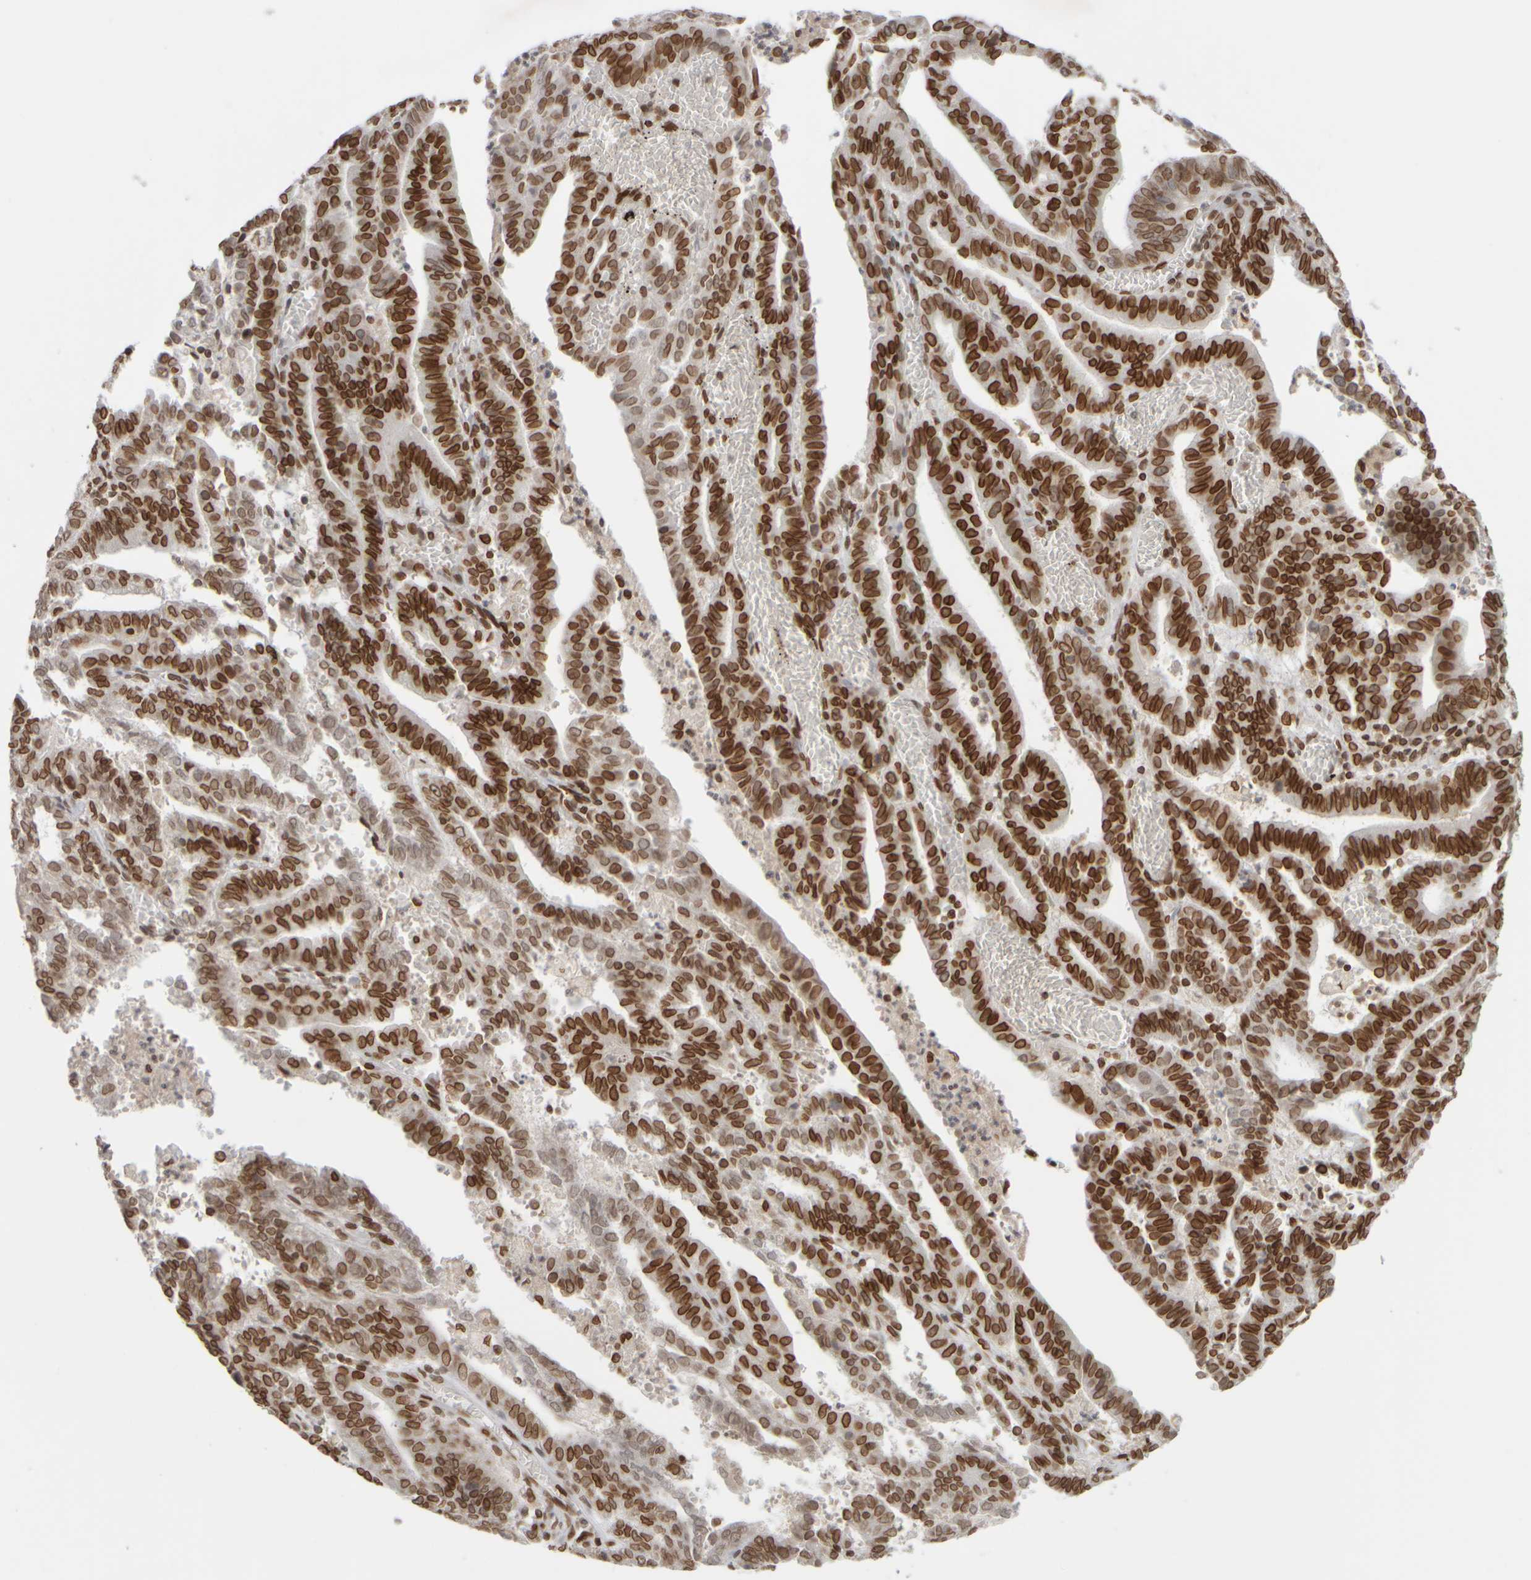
{"staining": {"intensity": "strong", "quantity": ">75%", "location": "cytoplasmic/membranous,nuclear"}, "tissue": "endometrial cancer", "cell_type": "Tumor cells", "image_type": "cancer", "snomed": [{"axis": "morphology", "description": "Adenocarcinoma, NOS"}, {"axis": "topography", "description": "Uterus"}], "caption": "Brown immunohistochemical staining in endometrial adenocarcinoma shows strong cytoplasmic/membranous and nuclear staining in approximately >75% of tumor cells.", "gene": "ZC3HC1", "patient": {"sex": "female", "age": 83}}